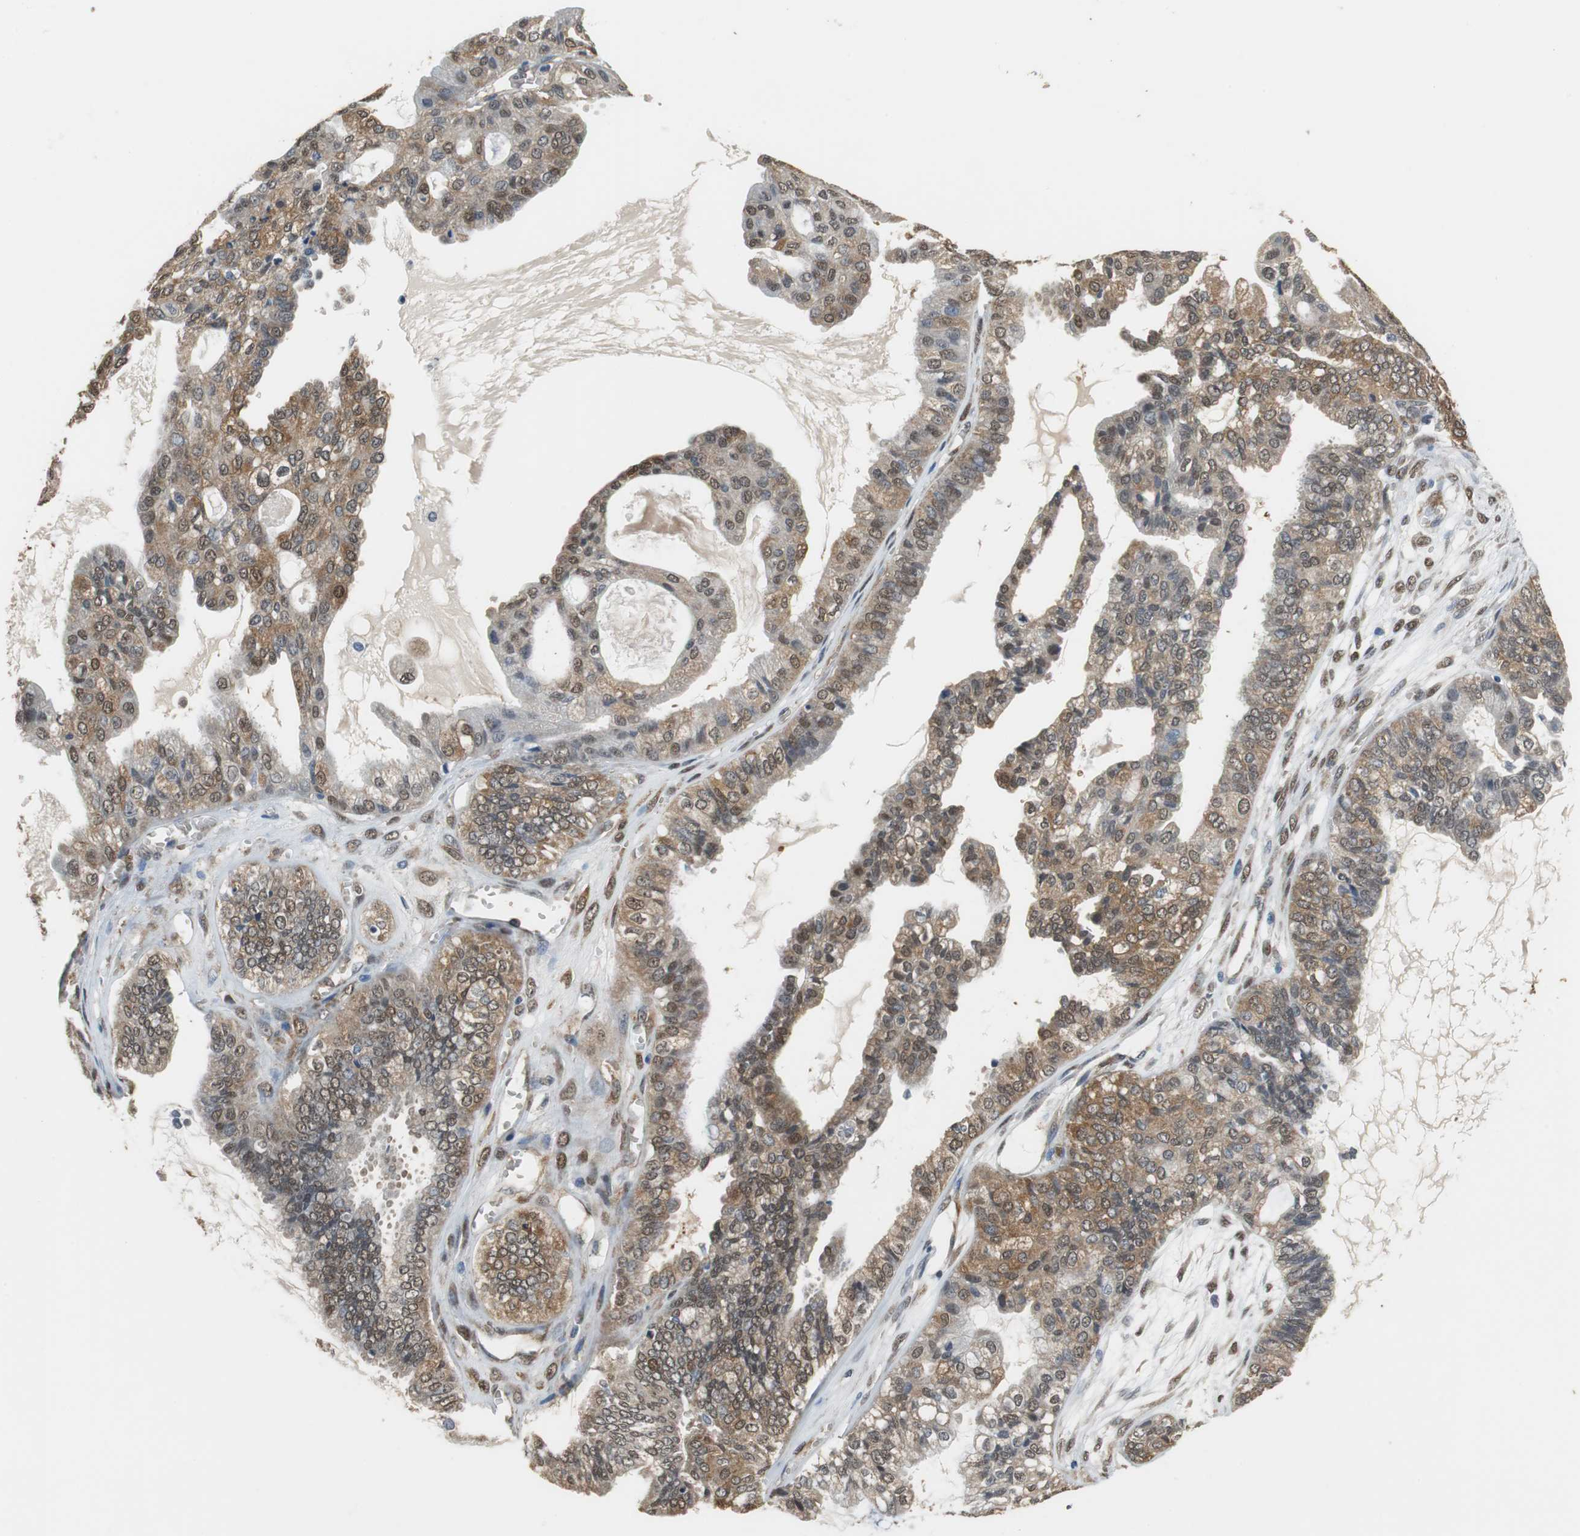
{"staining": {"intensity": "moderate", "quantity": ">75%", "location": "cytoplasmic/membranous,nuclear"}, "tissue": "ovarian cancer", "cell_type": "Tumor cells", "image_type": "cancer", "snomed": [{"axis": "morphology", "description": "Carcinoma, NOS"}, {"axis": "morphology", "description": "Carcinoma, endometroid"}, {"axis": "topography", "description": "Ovary"}], "caption": "Protein expression analysis of human ovarian cancer (carcinoma) reveals moderate cytoplasmic/membranous and nuclear positivity in about >75% of tumor cells.", "gene": "UBQLN2", "patient": {"sex": "female", "age": 50}}